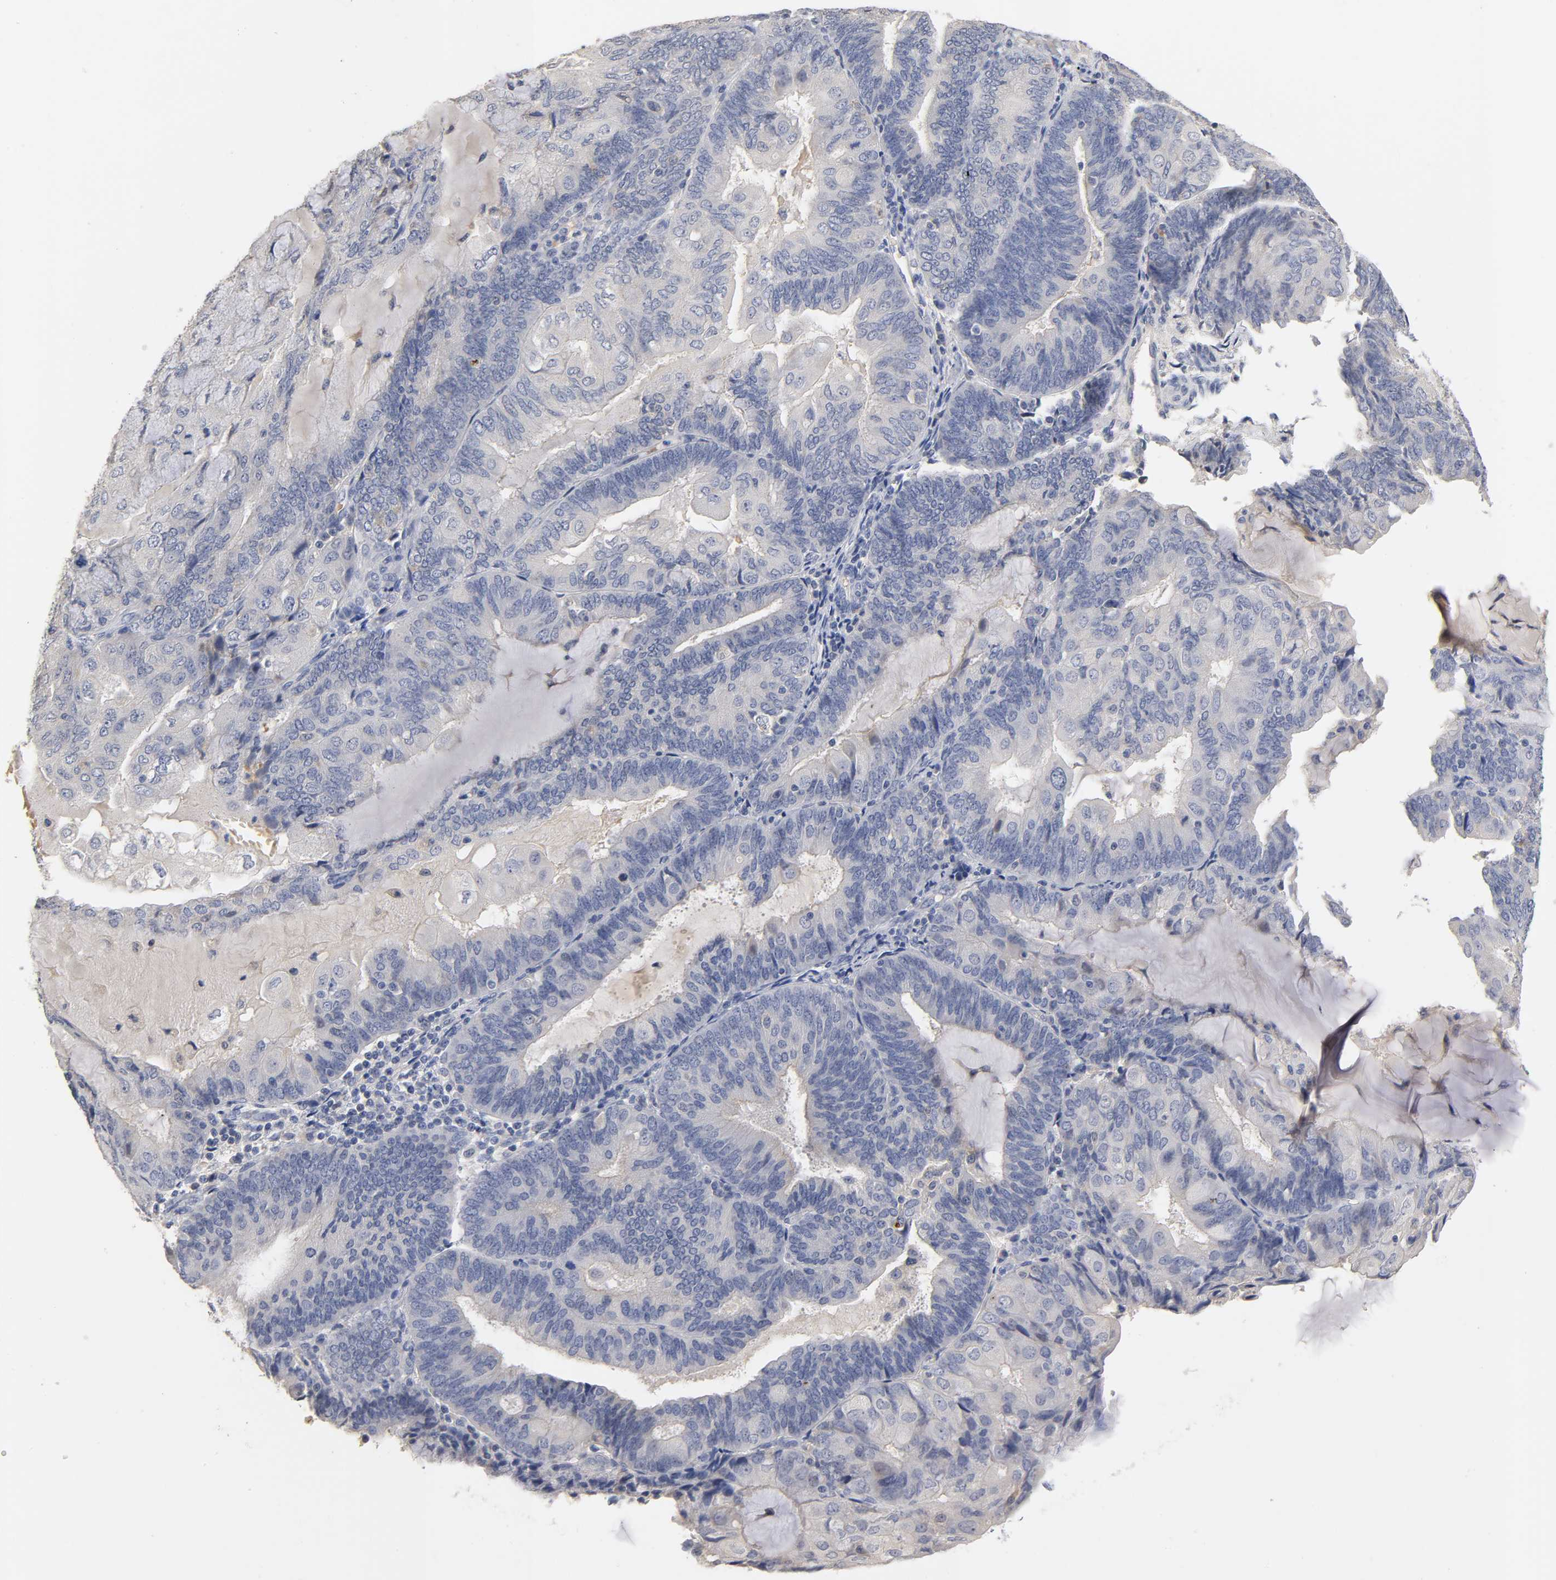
{"staining": {"intensity": "negative", "quantity": "none", "location": "none"}, "tissue": "endometrial cancer", "cell_type": "Tumor cells", "image_type": "cancer", "snomed": [{"axis": "morphology", "description": "Adenocarcinoma, NOS"}, {"axis": "topography", "description": "Endometrium"}], "caption": "The histopathology image shows no staining of tumor cells in endometrial cancer (adenocarcinoma).", "gene": "OVOL1", "patient": {"sex": "female", "age": 81}}